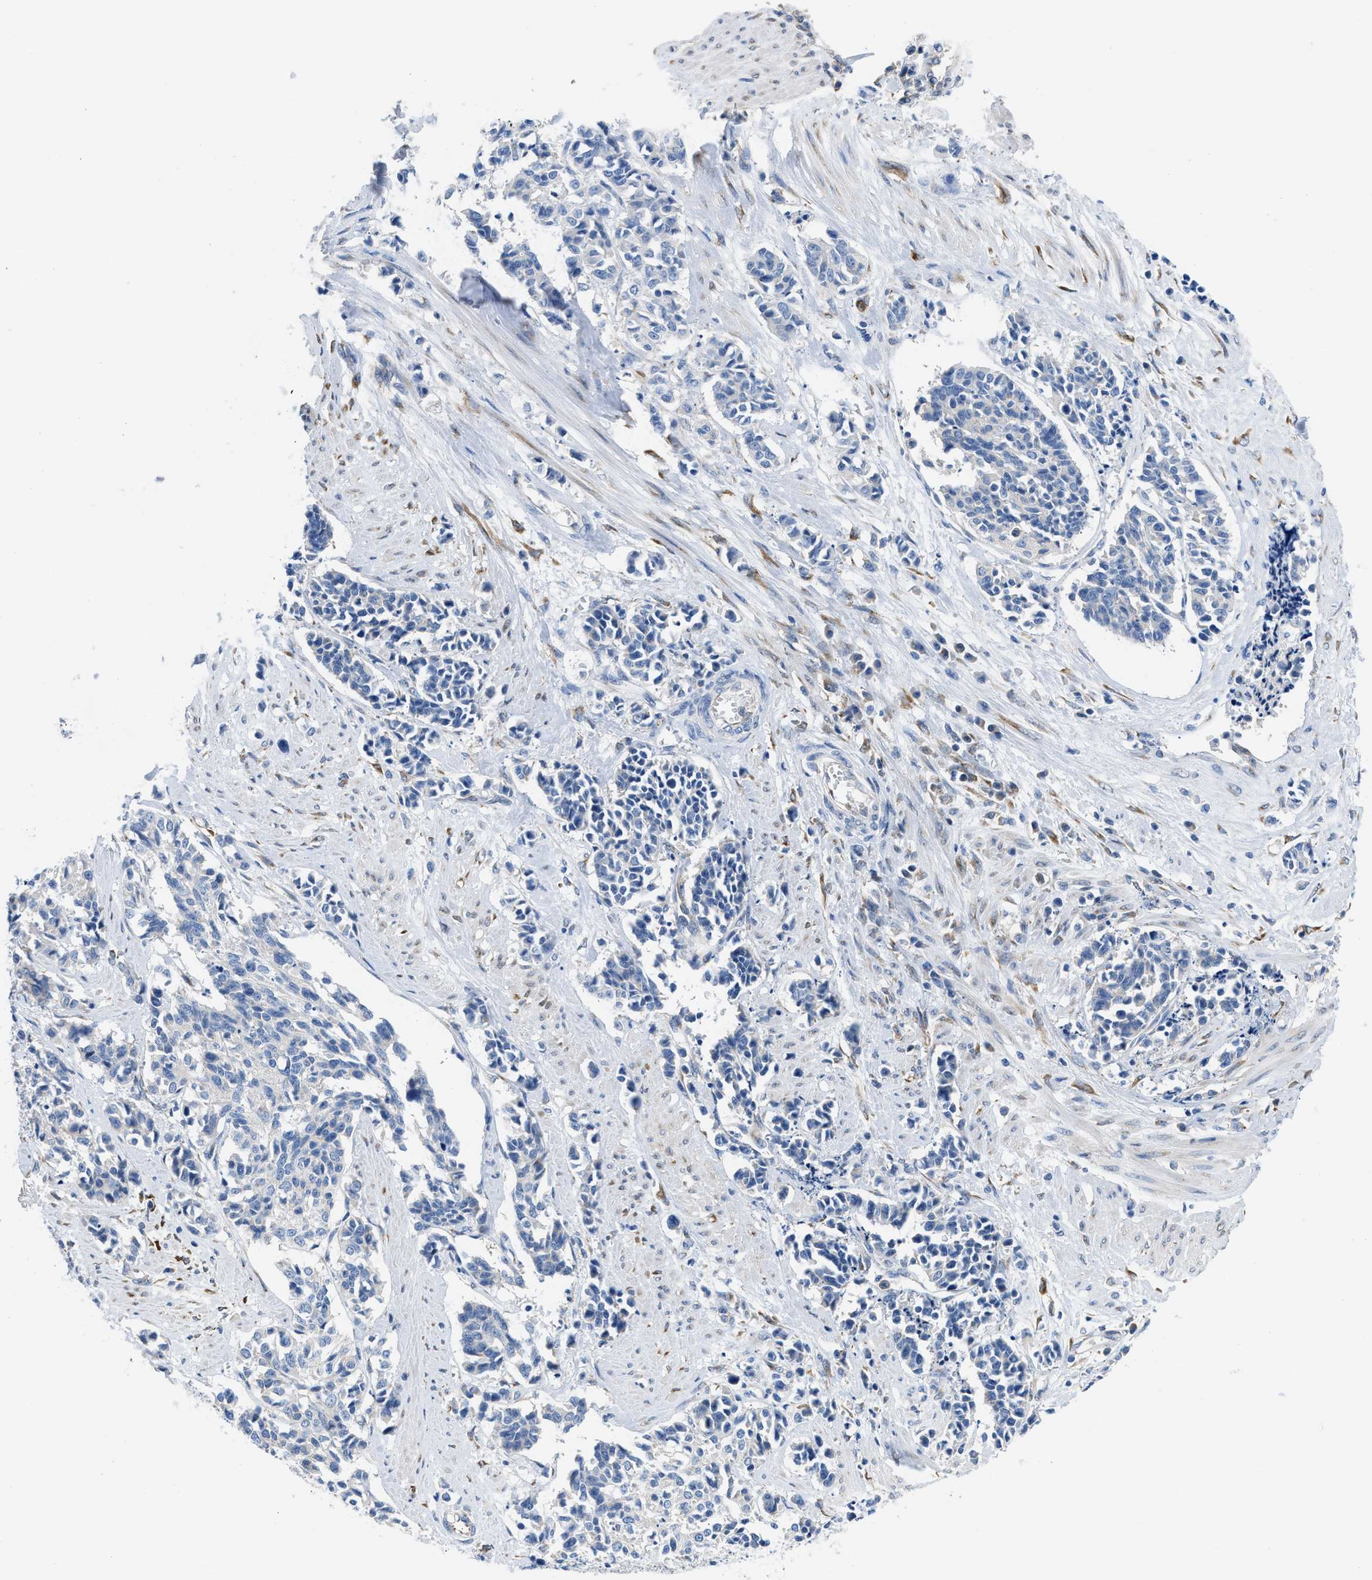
{"staining": {"intensity": "negative", "quantity": "none", "location": "none"}, "tissue": "cervical cancer", "cell_type": "Tumor cells", "image_type": "cancer", "snomed": [{"axis": "morphology", "description": "Squamous cell carcinoma, NOS"}, {"axis": "topography", "description": "Cervix"}], "caption": "High power microscopy micrograph of an IHC micrograph of cervical cancer, revealing no significant expression in tumor cells. Brightfield microscopy of IHC stained with DAB (brown) and hematoxylin (blue), captured at high magnification.", "gene": "BNC2", "patient": {"sex": "female", "age": 35}}